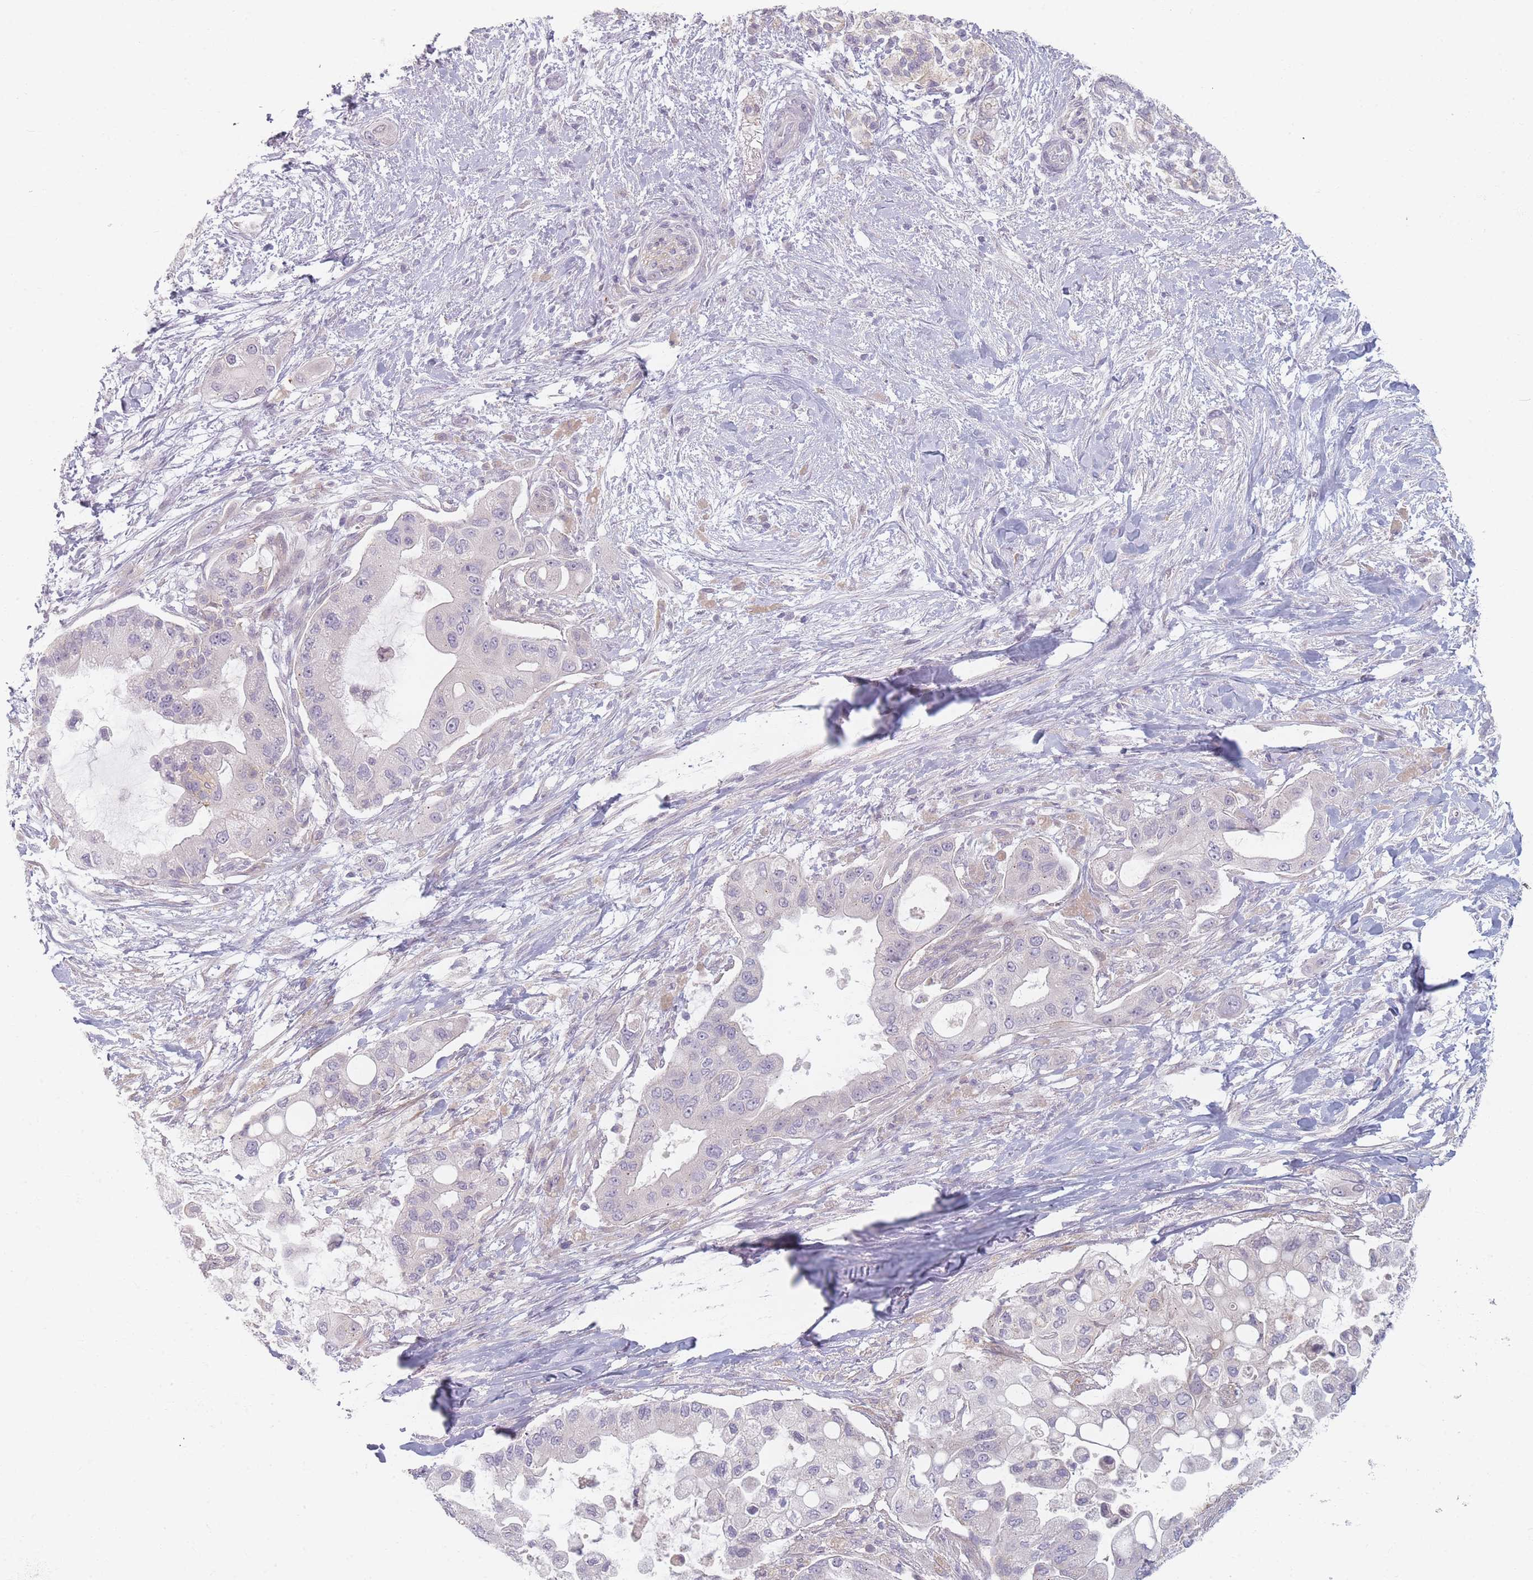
{"staining": {"intensity": "negative", "quantity": "none", "location": "none"}, "tissue": "pancreatic cancer", "cell_type": "Tumor cells", "image_type": "cancer", "snomed": [{"axis": "morphology", "description": "Adenocarcinoma, NOS"}, {"axis": "topography", "description": "Pancreas"}], "caption": "Immunohistochemical staining of human pancreatic cancer (adenocarcinoma) exhibits no significant positivity in tumor cells.", "gene": "TMOD1", "patient": {"sex": "male", "age": 57}}